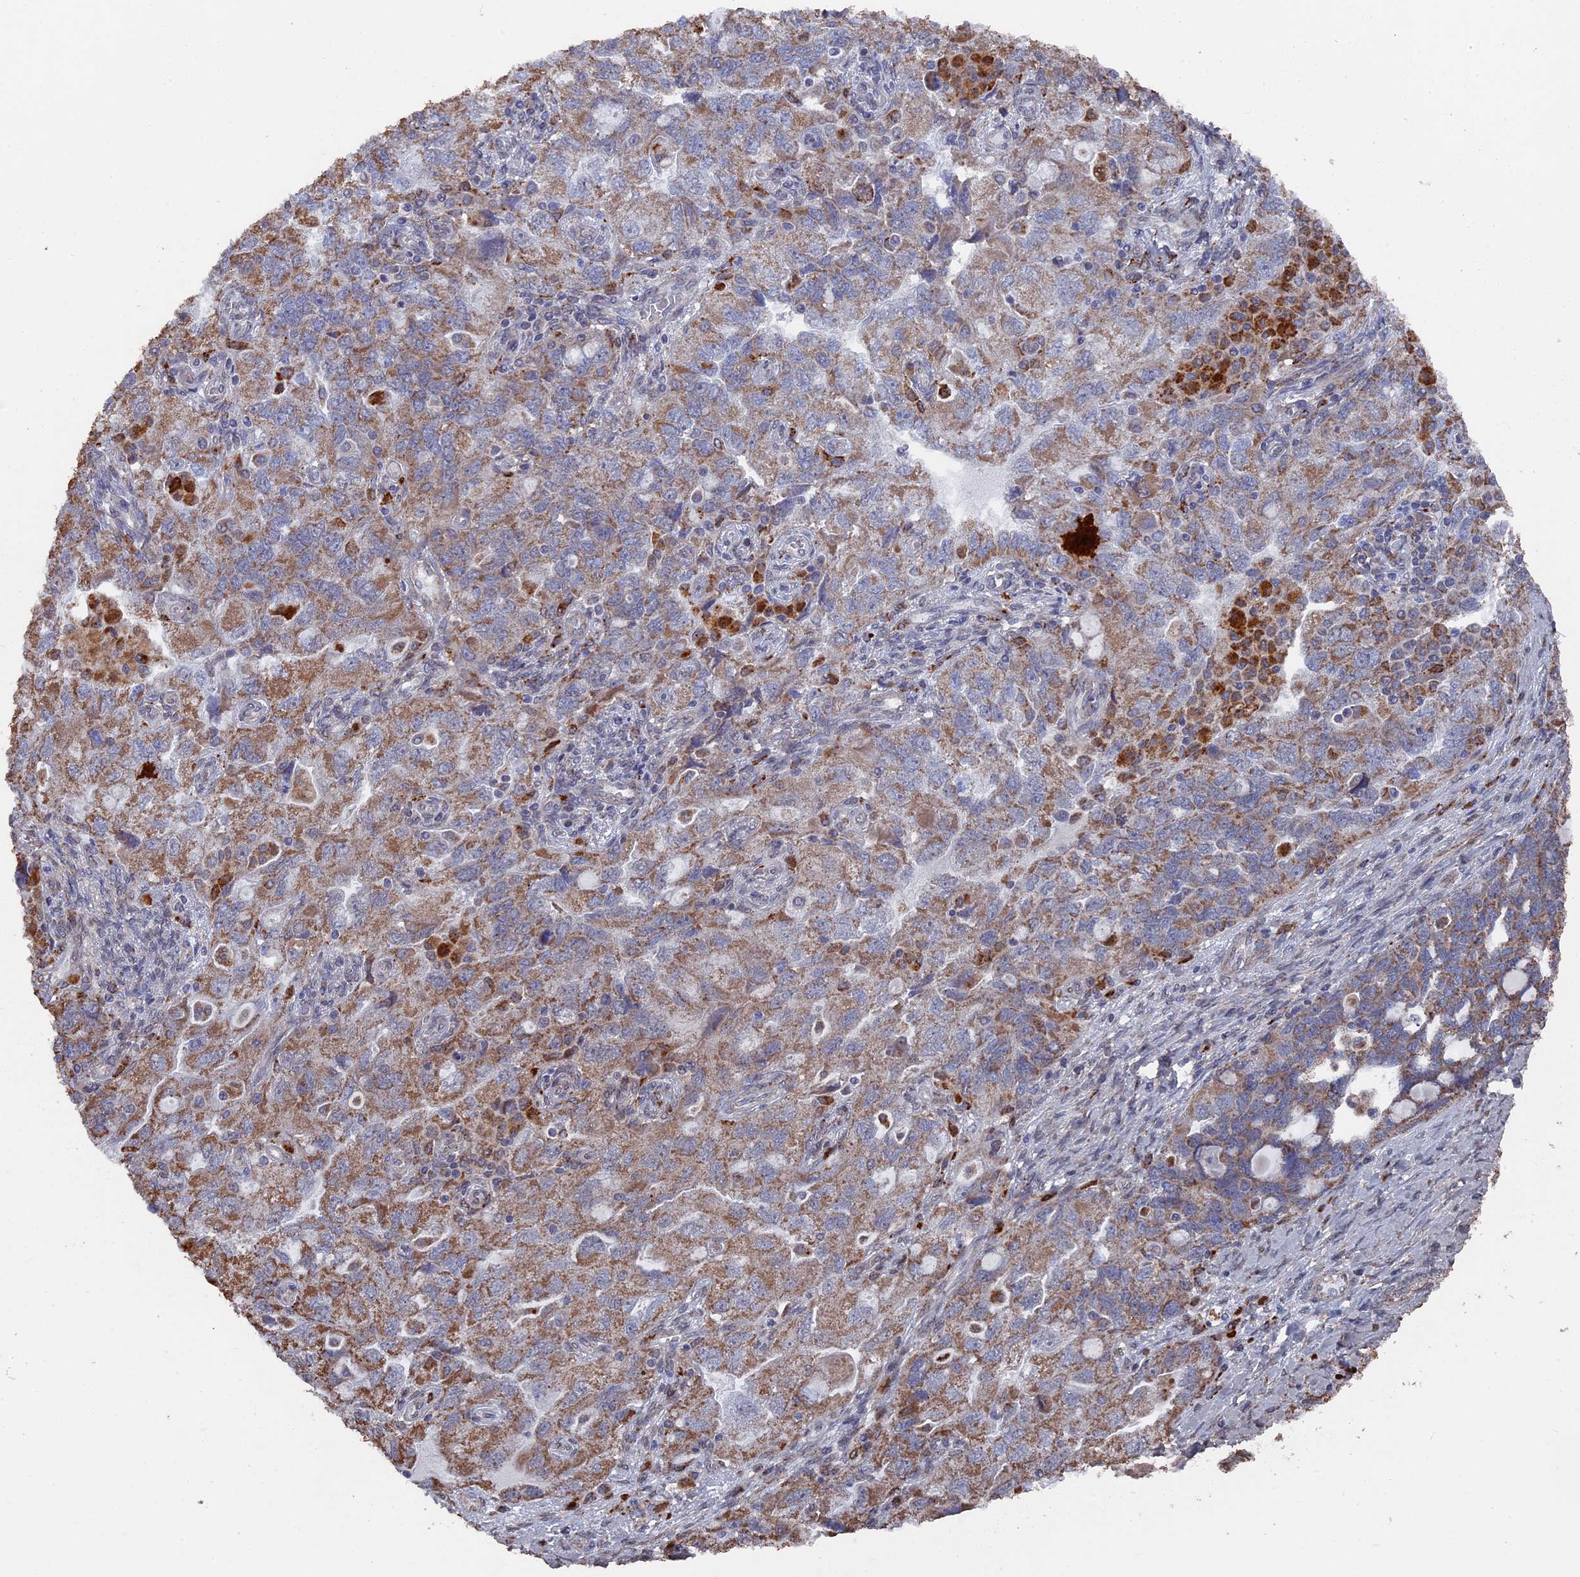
{"staining": {"intensity": "moderate", "quantity": "25%-75%", "location": "cytoplasmic/membranous"}, "tissue": "ovarian cancer", "cell_type": "Tumor cells", "image_type": "cancer", "snomed": [{"axis": "morphology", "description": "Carcinoma, endometroid"}, {"axis": "topography", "description": "Ovary"}], "caption": "A brown stain labels moderate cytoplasmic/membranous staining of a protein in ovarian endometroid carcinoma tumor cells.", "gene": "SMG9", "patient": {"sex": "female", "age": 51}}